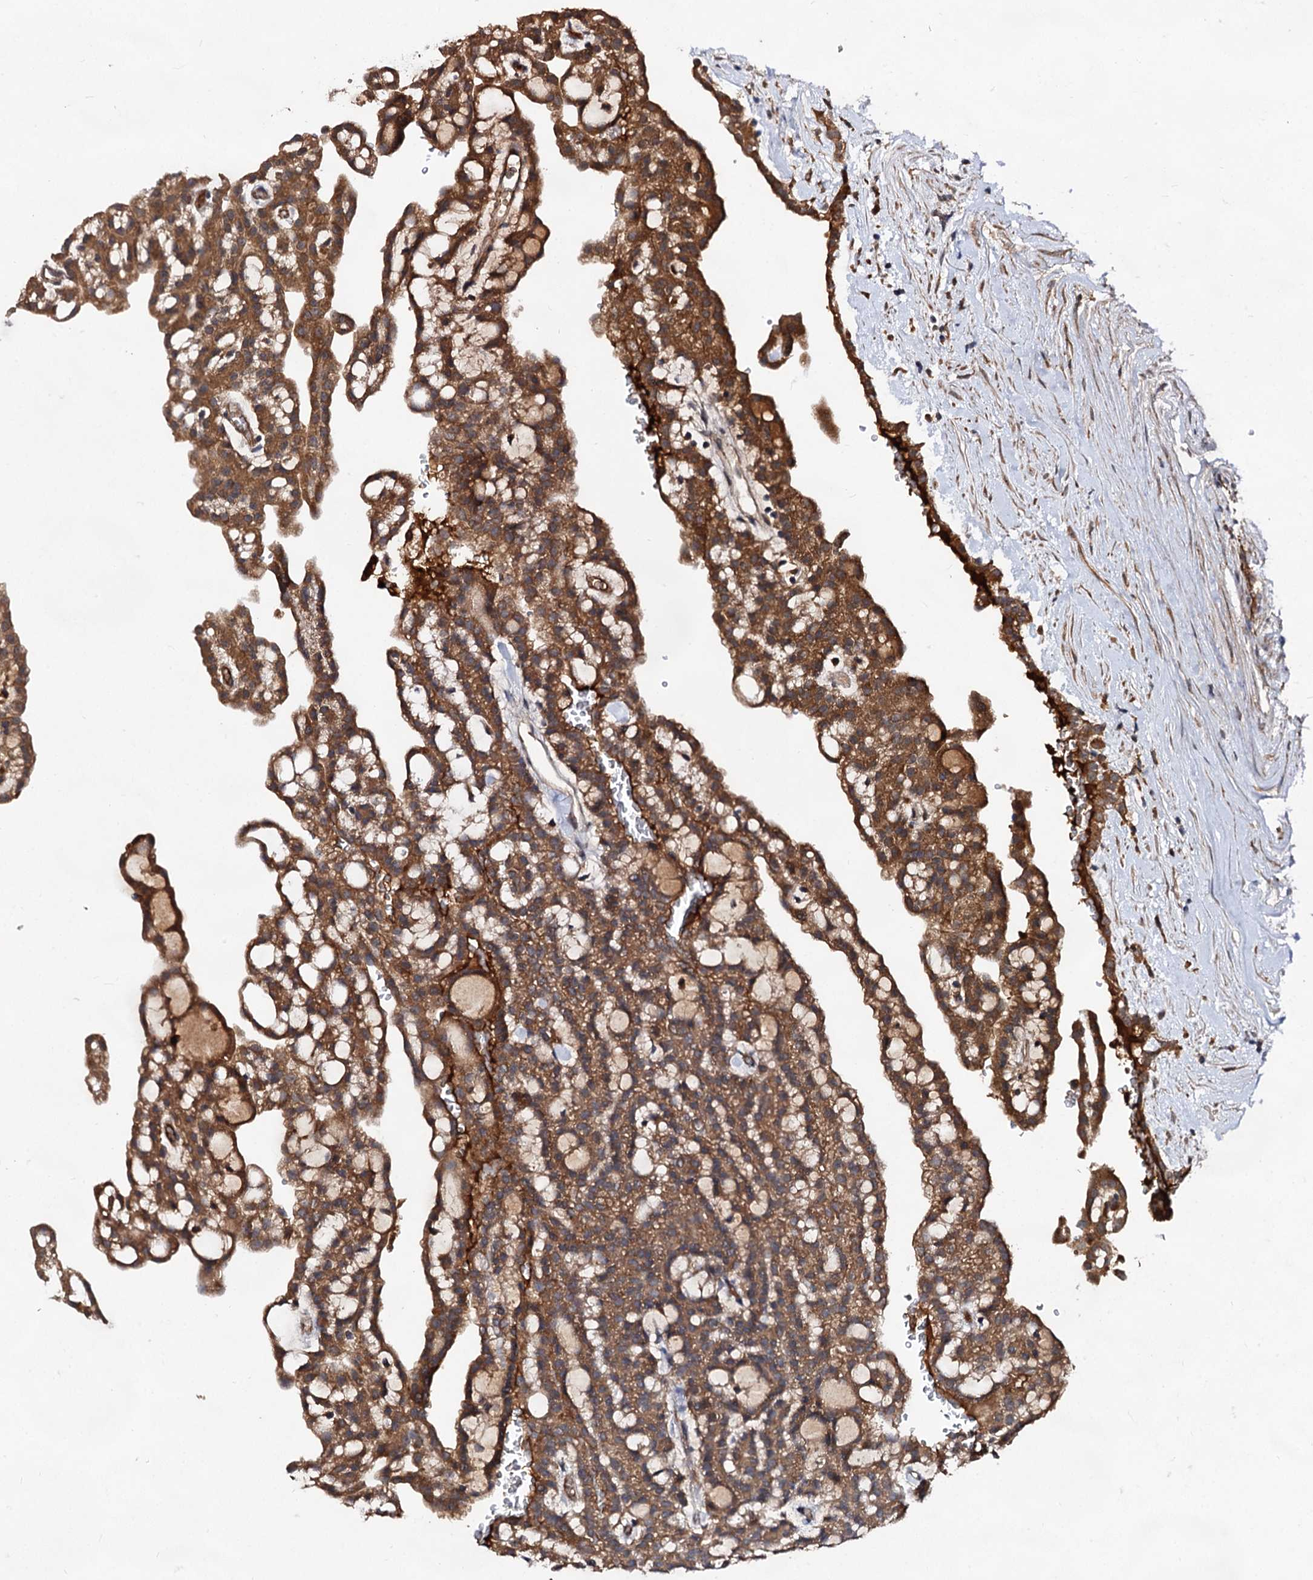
{"staining": {"intensity": "moderate", "quantity": ">75%", "location": "cytoplasmic/membranous"}, "tissue": "renal cancer", "cell_type": "Tumor cells", "image_type": "cancer", "snomed": [{"axis": "morphology", "description": "Adenocarcinoma, NOS"}, {"axis": "topography", "description": "Kidney"}], "caption": "An immunohistochemistry (IHC) photomicrograph of neoplastic tissue is shown. Protein staining in brown highlights moderate cytoplasmic/membranous positivity in renal cancer within tumor cells.", "gene": "TEX9", "patient": {"sex": "male", "age": 63}}